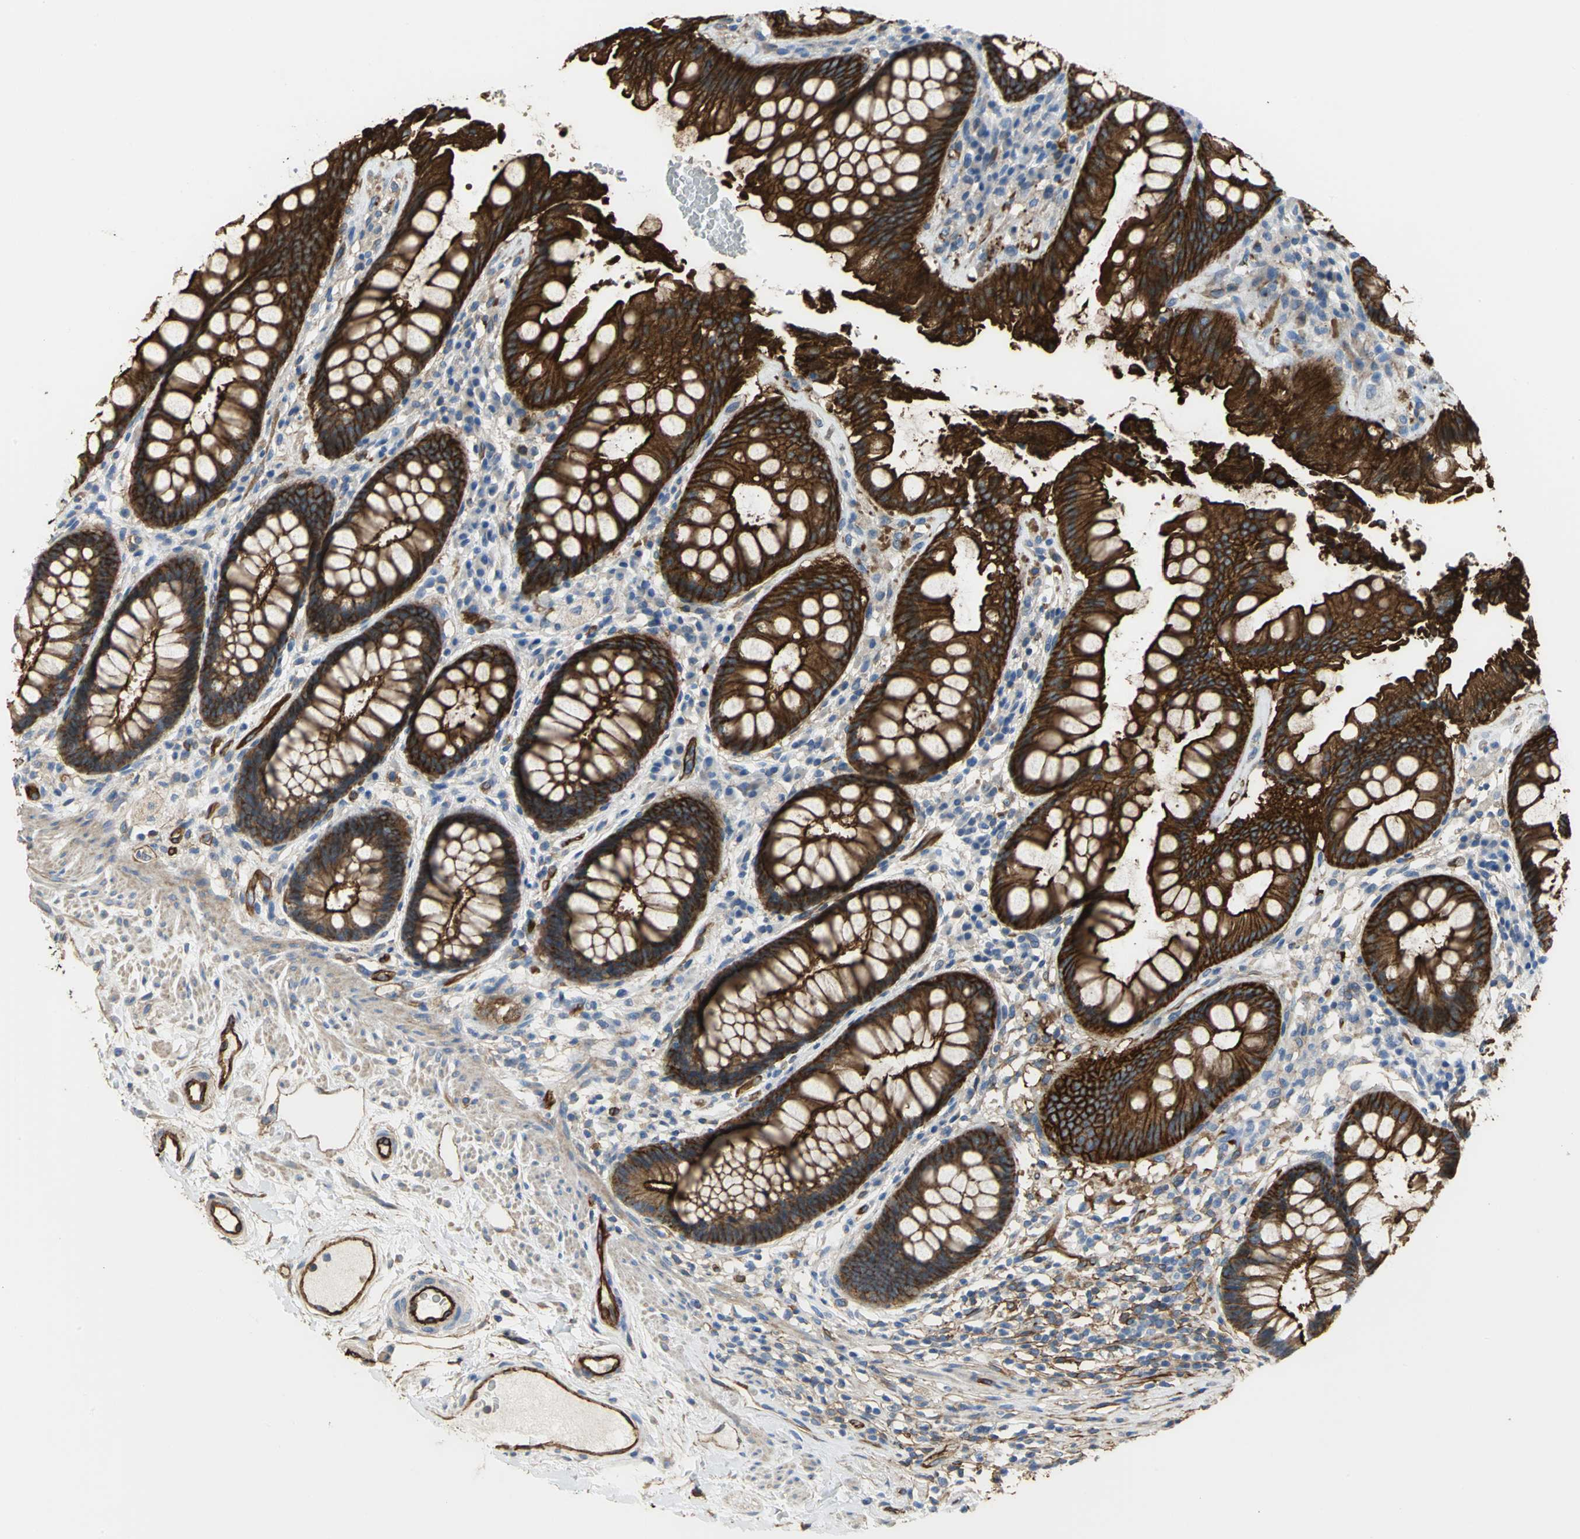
{"staining": {"intensity": "strong", "quantity": "25%-75%", "location": "cytoplasmic/membranous"}, "tissue": "rectum", "cell_type": "Glandular cells", "image_type": "normal", "snomed": [{"axis": "morphology", "description": "Normal tissue, NOS"}, {"axis": "topography", "description": "Rectum"}], "caption": "IHC of normal human rectum displays high levels of strong cytoplasmic/membranous staining in approximately 25%-75% of glandular cells. (Stains: DAB (3,3'-diaminobenzidine) in brown, nuclei in blue, Microscopy: brightfield microscopy at high magnification).", "gene": "FLNB", "patient": {"sex": "female", "age": 46}}